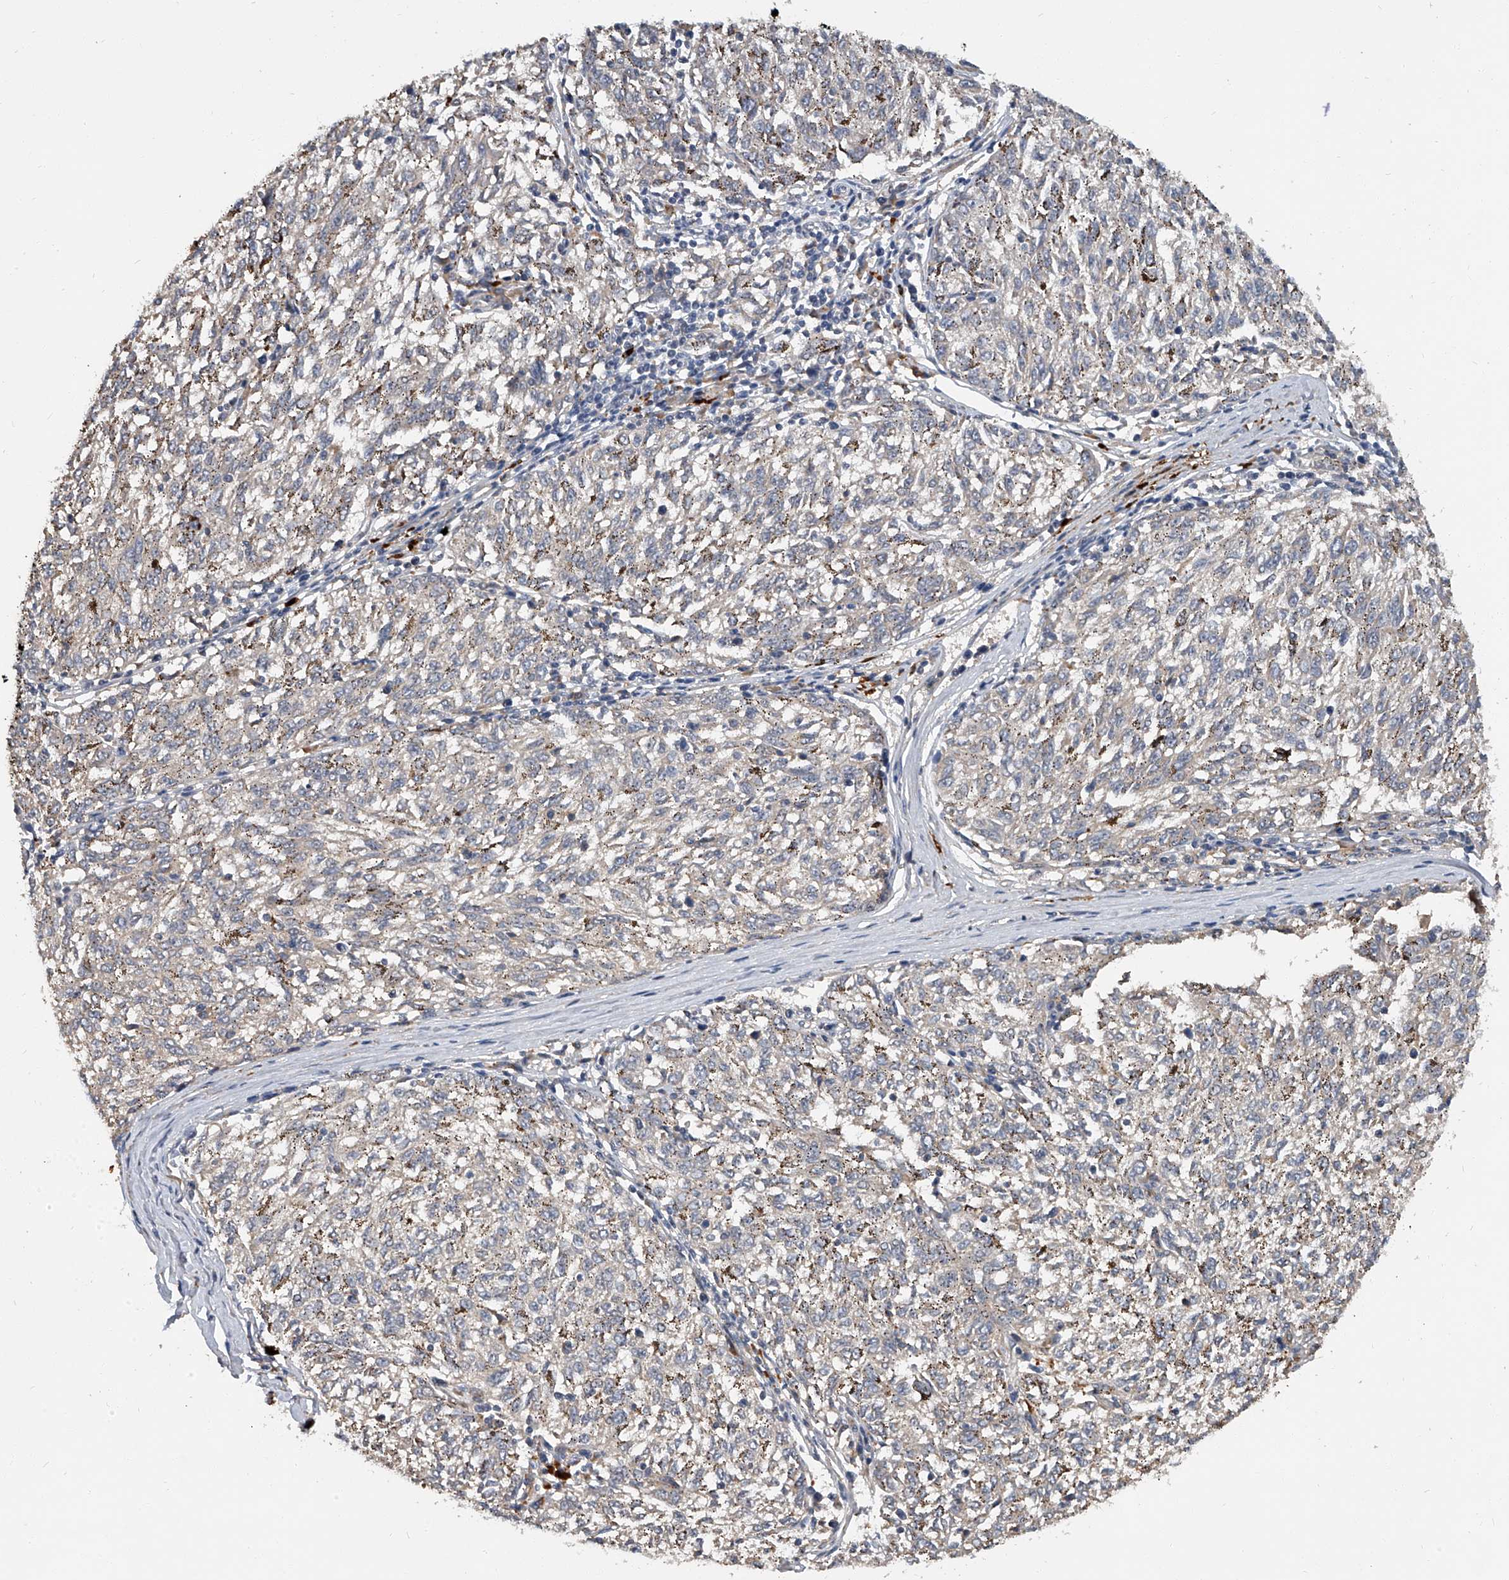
{"staining": {"intensity": "negative", "quantity": "none", "location": "none"}, "tissue": "melanoma", "cell_type": "Tumor cells", "image_type": "cancer", "snomed": [{"axis": "morphology", "description": "Malignant melanoma, NOS"}, {"axis": "topography", "description": "Skin"}], "caption": "Immunohistochemistry photomicrograph of malignant melanoma stained for a protein (brown), which shows no expression in tumor cells.", "gene": "JAG2", "patient": {"sex": "female", "age": 72}}